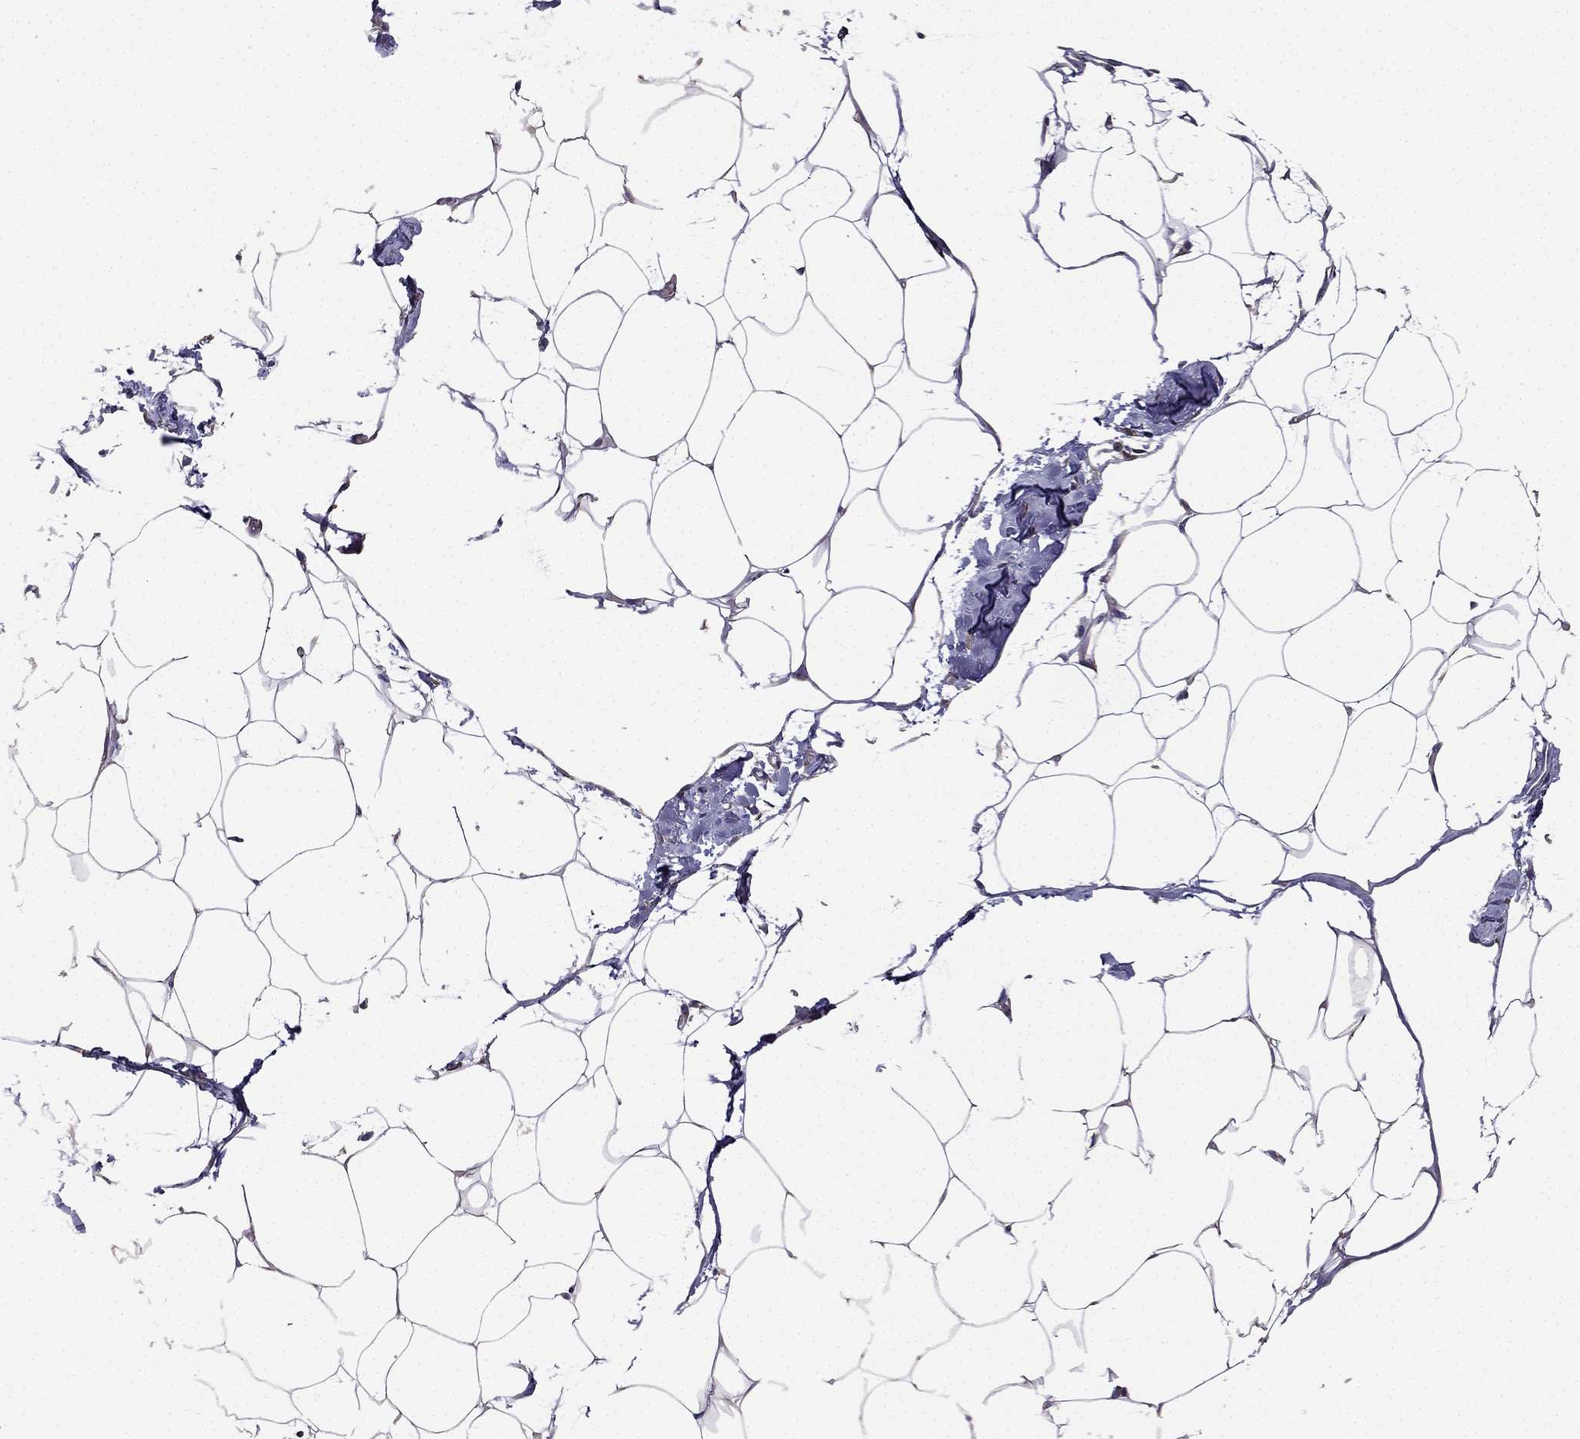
{"staining": {"intensity": "negative", "quantity": "none", "location": "none"}, "tissue": "adipose tissue", "cell_type": "Adipocytes", "image_type": "normal", "snomed": [{"axis": "morphology", "description": "Normal tissue, NOS"}, {"axis": "topography", "description": "Adipose tissue"}], "caption": "Adipocytes show no significant positivity in unremarkable adipose tissue.", "gene": "MAP4", "patient": {"sex": "male", "age": 57}}